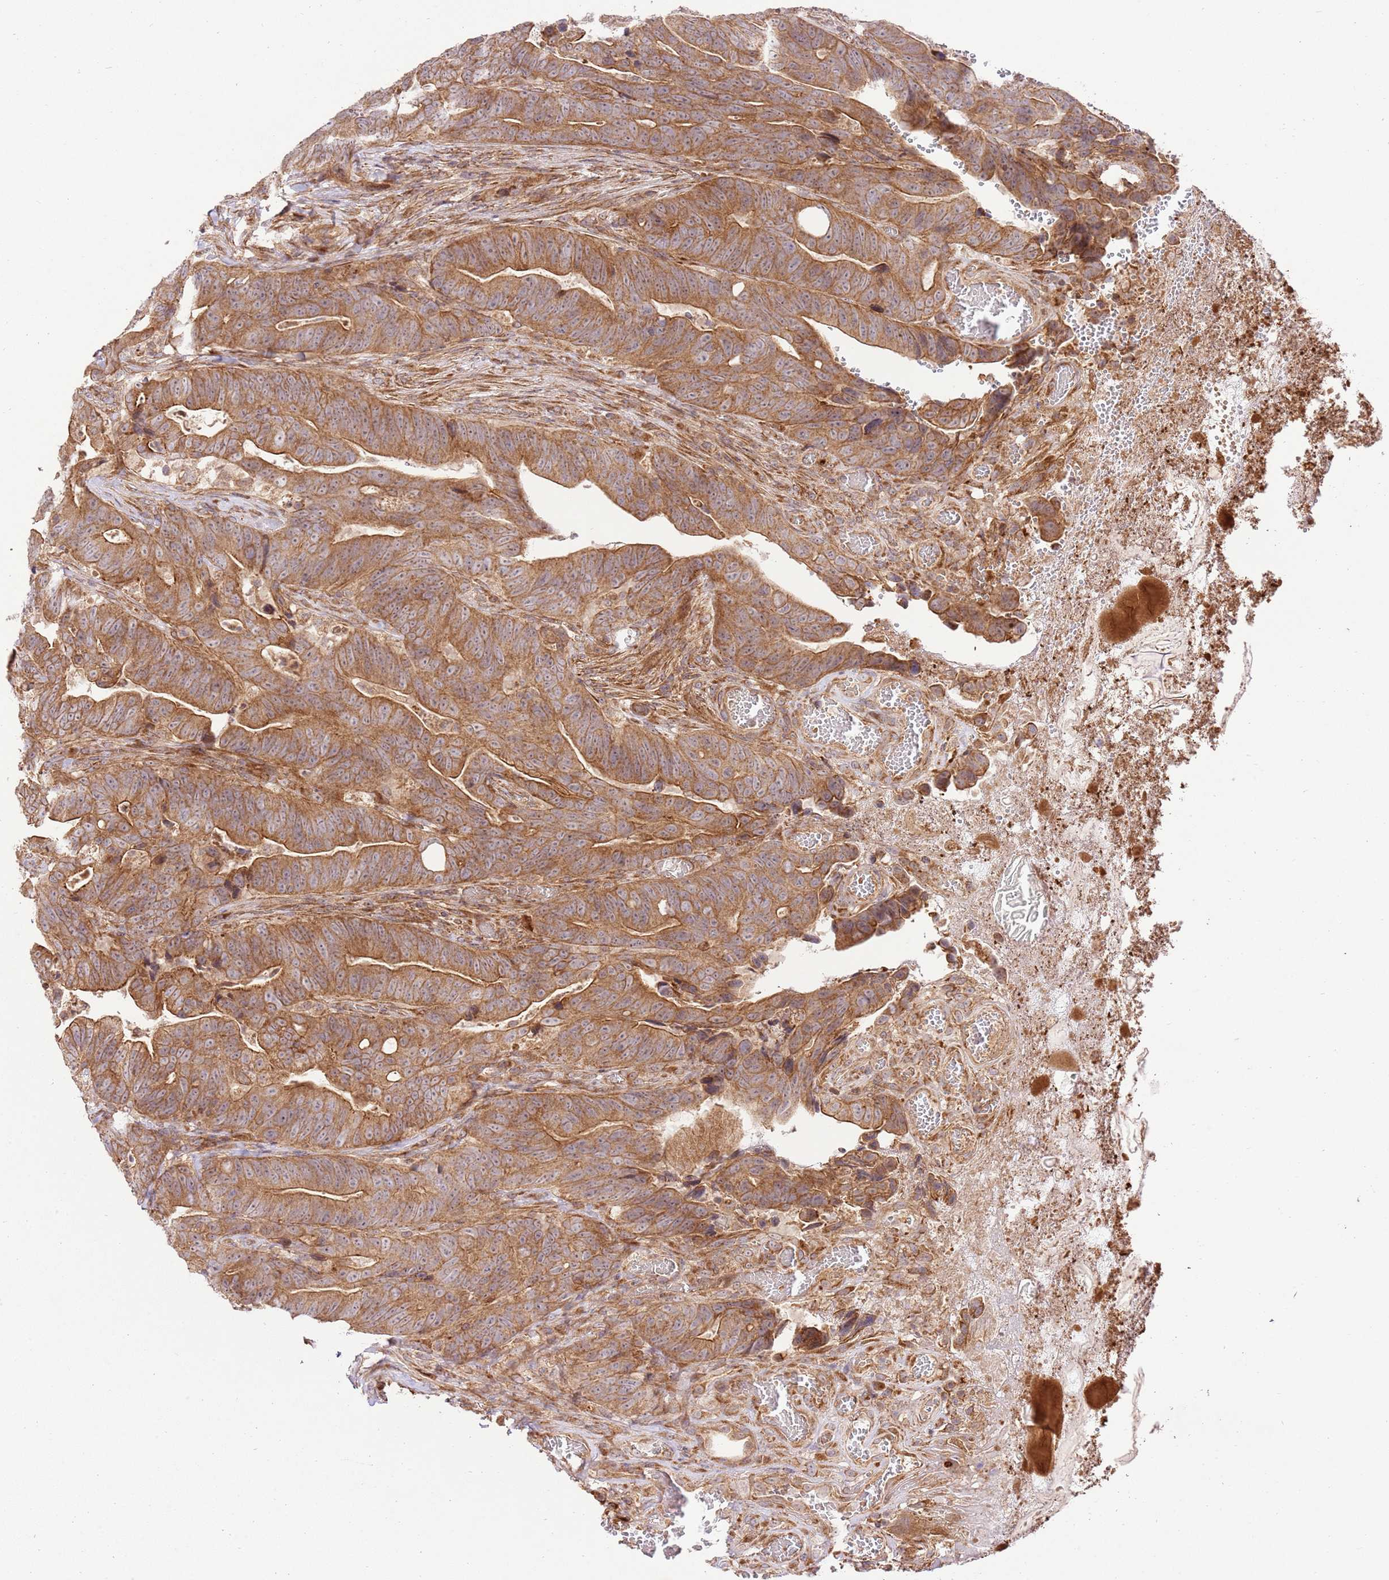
{"staining": {"intensity": "moderate", "quantity": ">75%", "location": "cytoplasmic/membranous"}, "tissue": "colorectal cancer", "cell_type": "Tumor cells", "image_type": "cancer", "snomed": [{"axis": "morphology", "description": "Adenocarcinoma, NOS"}, {"axis": "topography", "description": "Colon"}], "caption": "The micrograph shows a brown stain indicating the presence of a protein in the cytoplasmic/membranous of tumor cells in adenocarcinoma (colorectal).", "gene": "SPATA2L", "patient": {"sex": "female", "age": 82}}